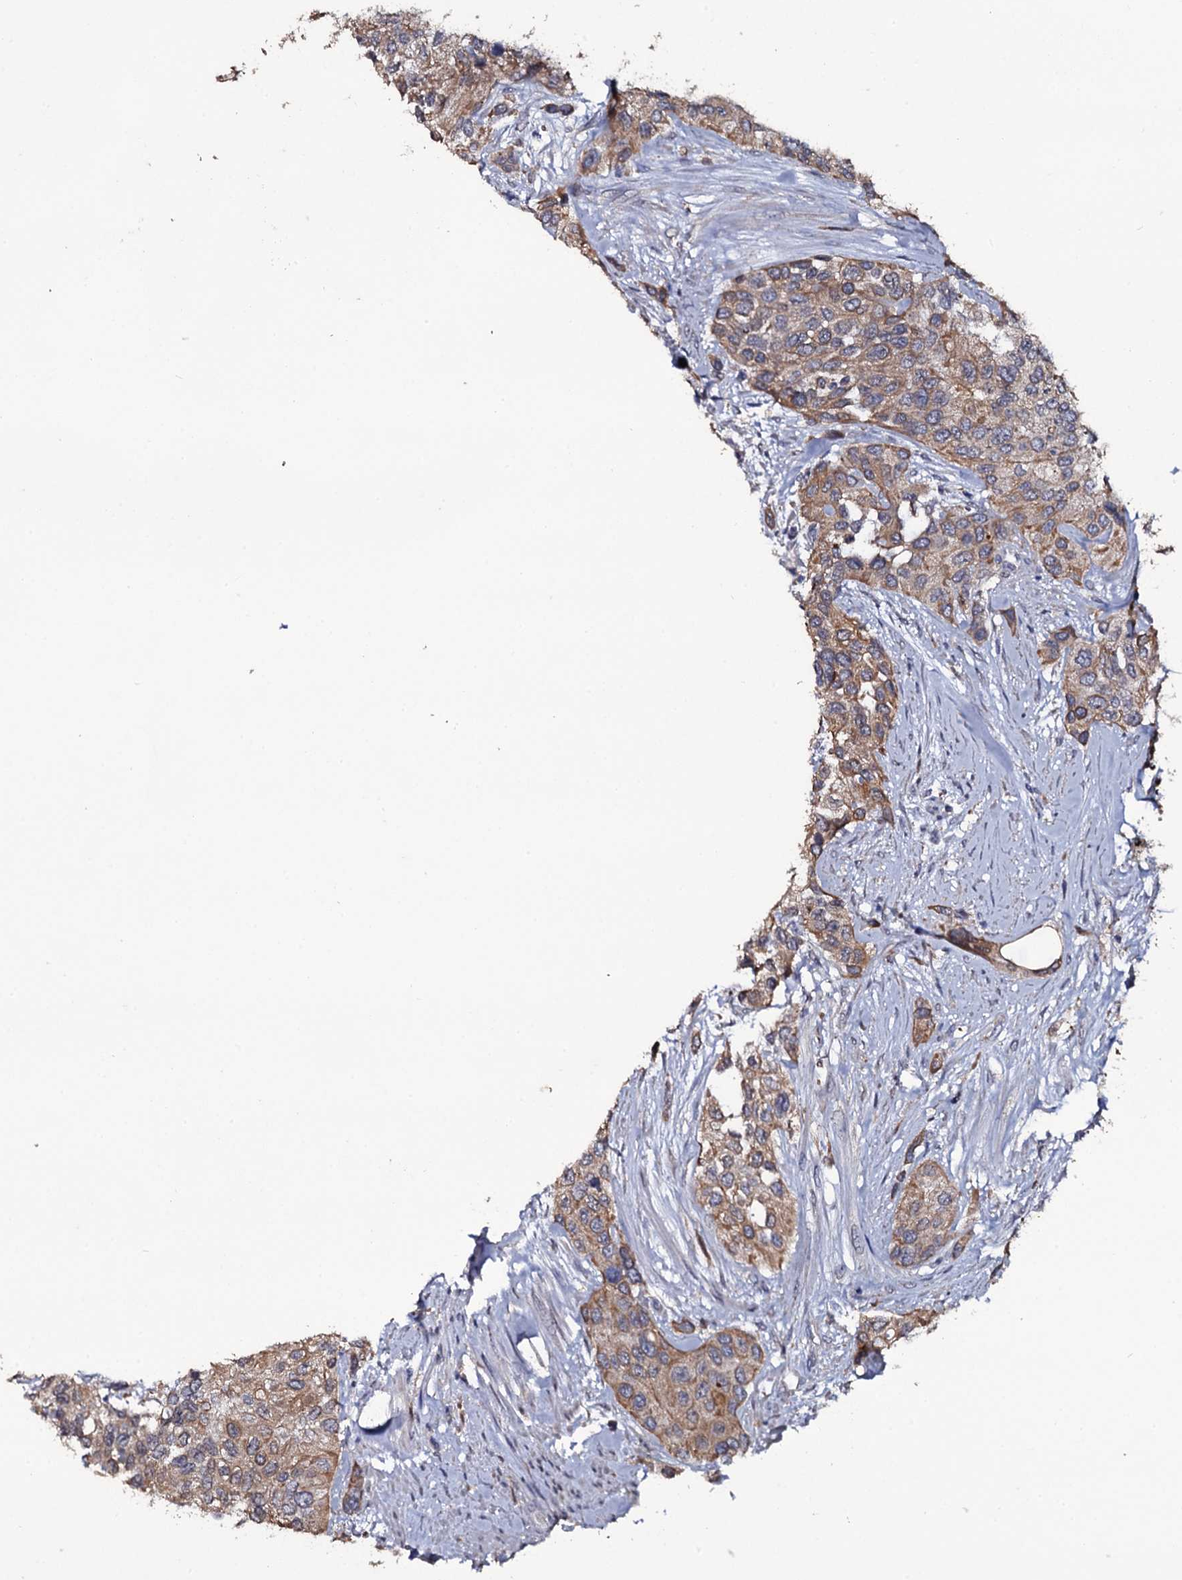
{"staining": {"intensity": "moderate", "quantity": ">75%", "location": "cytoplasmic/membranous"}, "tissue": "urothelial cancer", "cell_type": "Tumor cells", "image_type": "cancer", "snomed": [{"axis": "morphology", "description": "Normal tissue, NOS"}, {"axis": "morphology", "description": "Urothelial carcinoma, High grade"}, {"axis": "topography", "description": "Vascular tissue"}, {"axis": "topography", "description": "Urinary bladder"}], "caption": "High-grade urothelial carcinoma was stained to show a protein in brown. There is medium levels of moderate cytoplasmic/membranous expression in about >75% of tumor cells.", "gene": "CRYL1", "patient": {"sex": "female", "age": 56}}